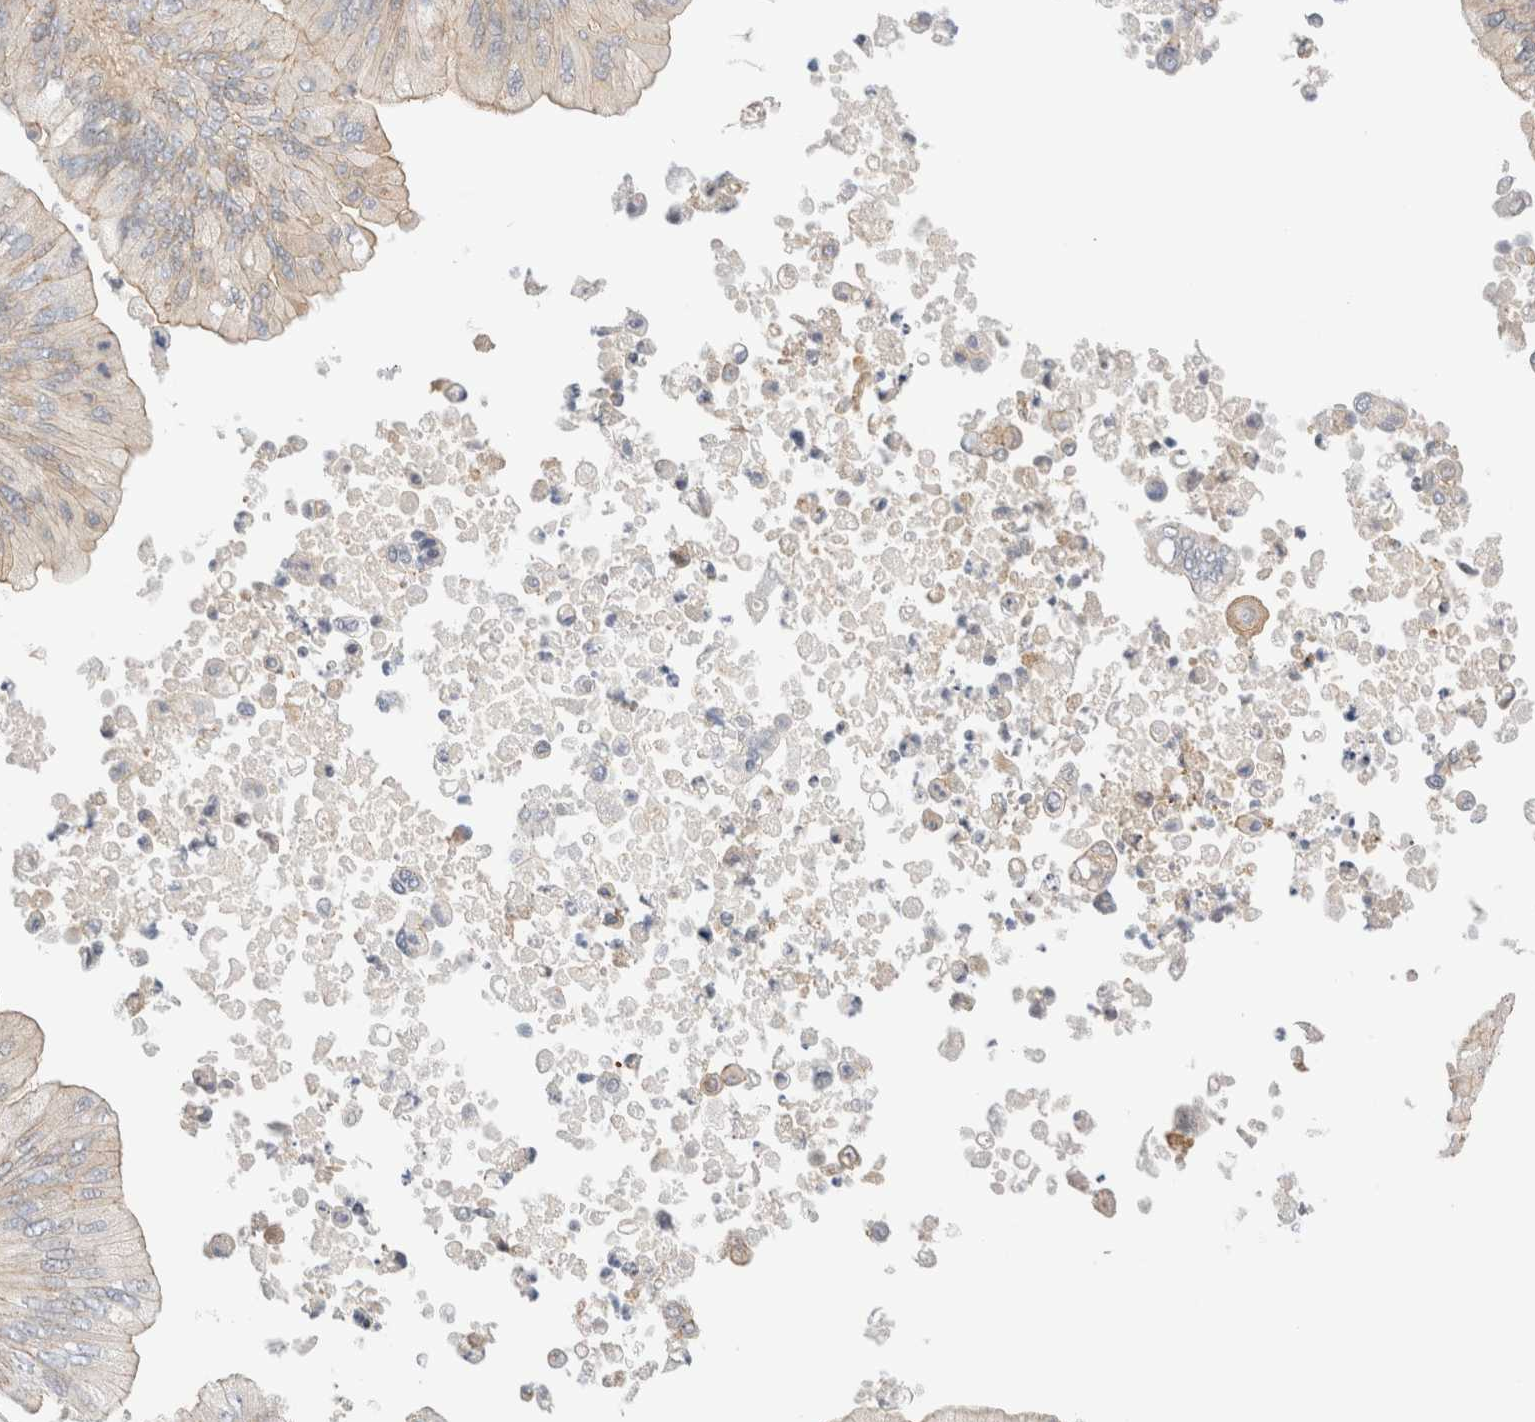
{"staining": {"intensity": "moderate", "quantity": "25%-75%", "location": "cytoplasmic/membranous"}, "tissue": "ovarian cancer", "cell_type": "Tumor cells", "image_type": "cancer", "snomed": [{"axis": "morphology", "description": "Cystadenocarcinoma, mucinous, NOS"}, {"axis": "topography", "description": "Ovary"}], "caption": "Immunohistochemical staining of human mucinous cystadenocarcinoma (ovarian) exhibits medium levels of moderate cytoplasmic/membranous protein expression in about 25%-75% of tumor cells. (DAB IHC, brown staining for protein, blue staining for nuclei).", "gene": "LMCD1", "patient": {"sex": "female", "age": 61}}